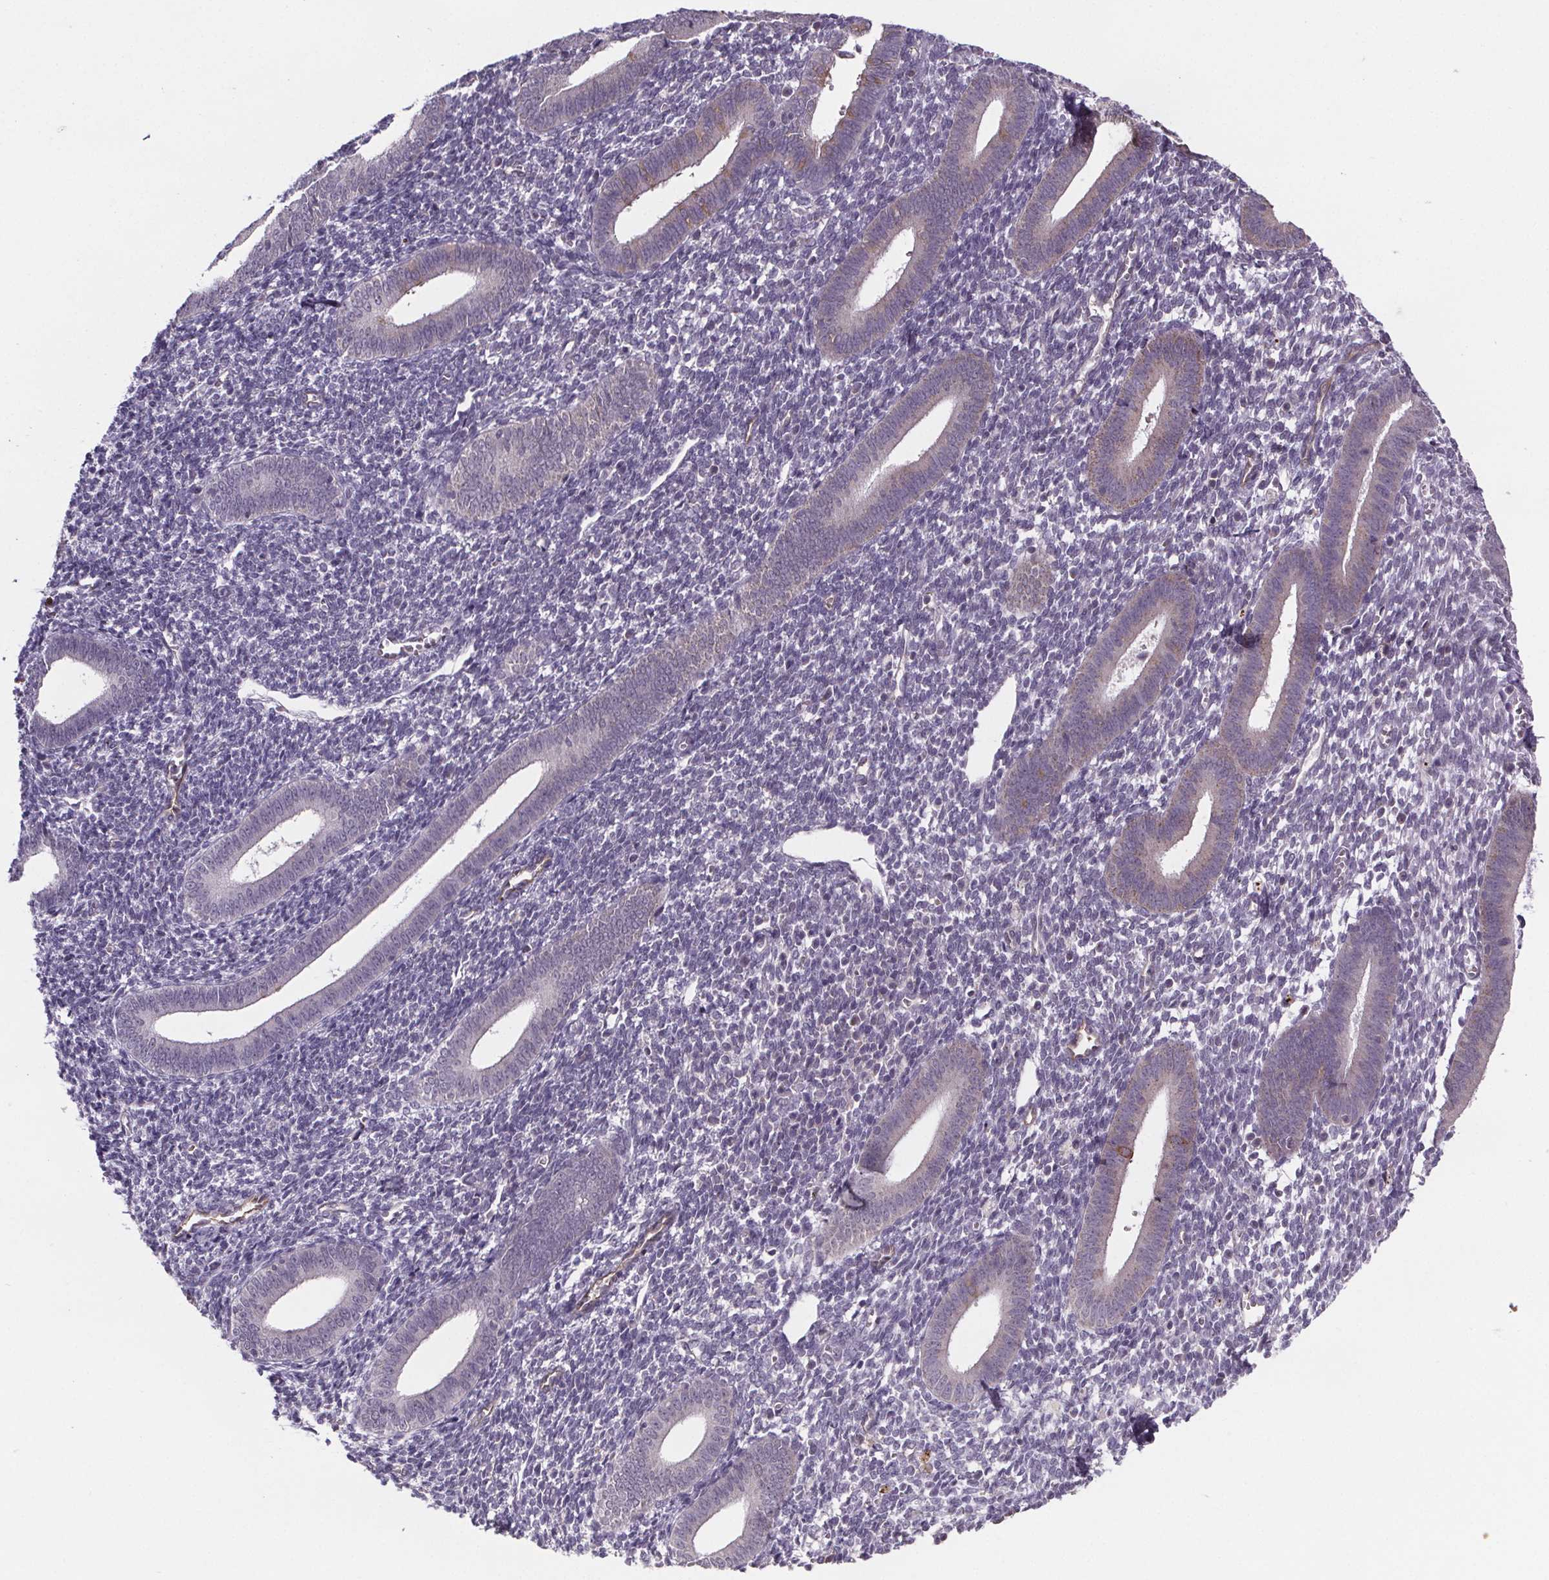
{"staining": {"intensity": "negative", "quantity": "none", "location": "none"}, "tissue": "endometrium", "cell_type": "Cells in endometrial stroma", "image_type": "normal", "snomed": [{"axis": "morphology", "description": "Normal tissue, NOS"}, {"axis": "topography", "description": "Endometrium"}], "caption": "Cells in endometrial stroma show no significant protein staining in benign endometrium. (DAB IHC with hematoxylin counter stain).", "gene": "TTC12", "patient": {"sex": "female", "age": 25}}